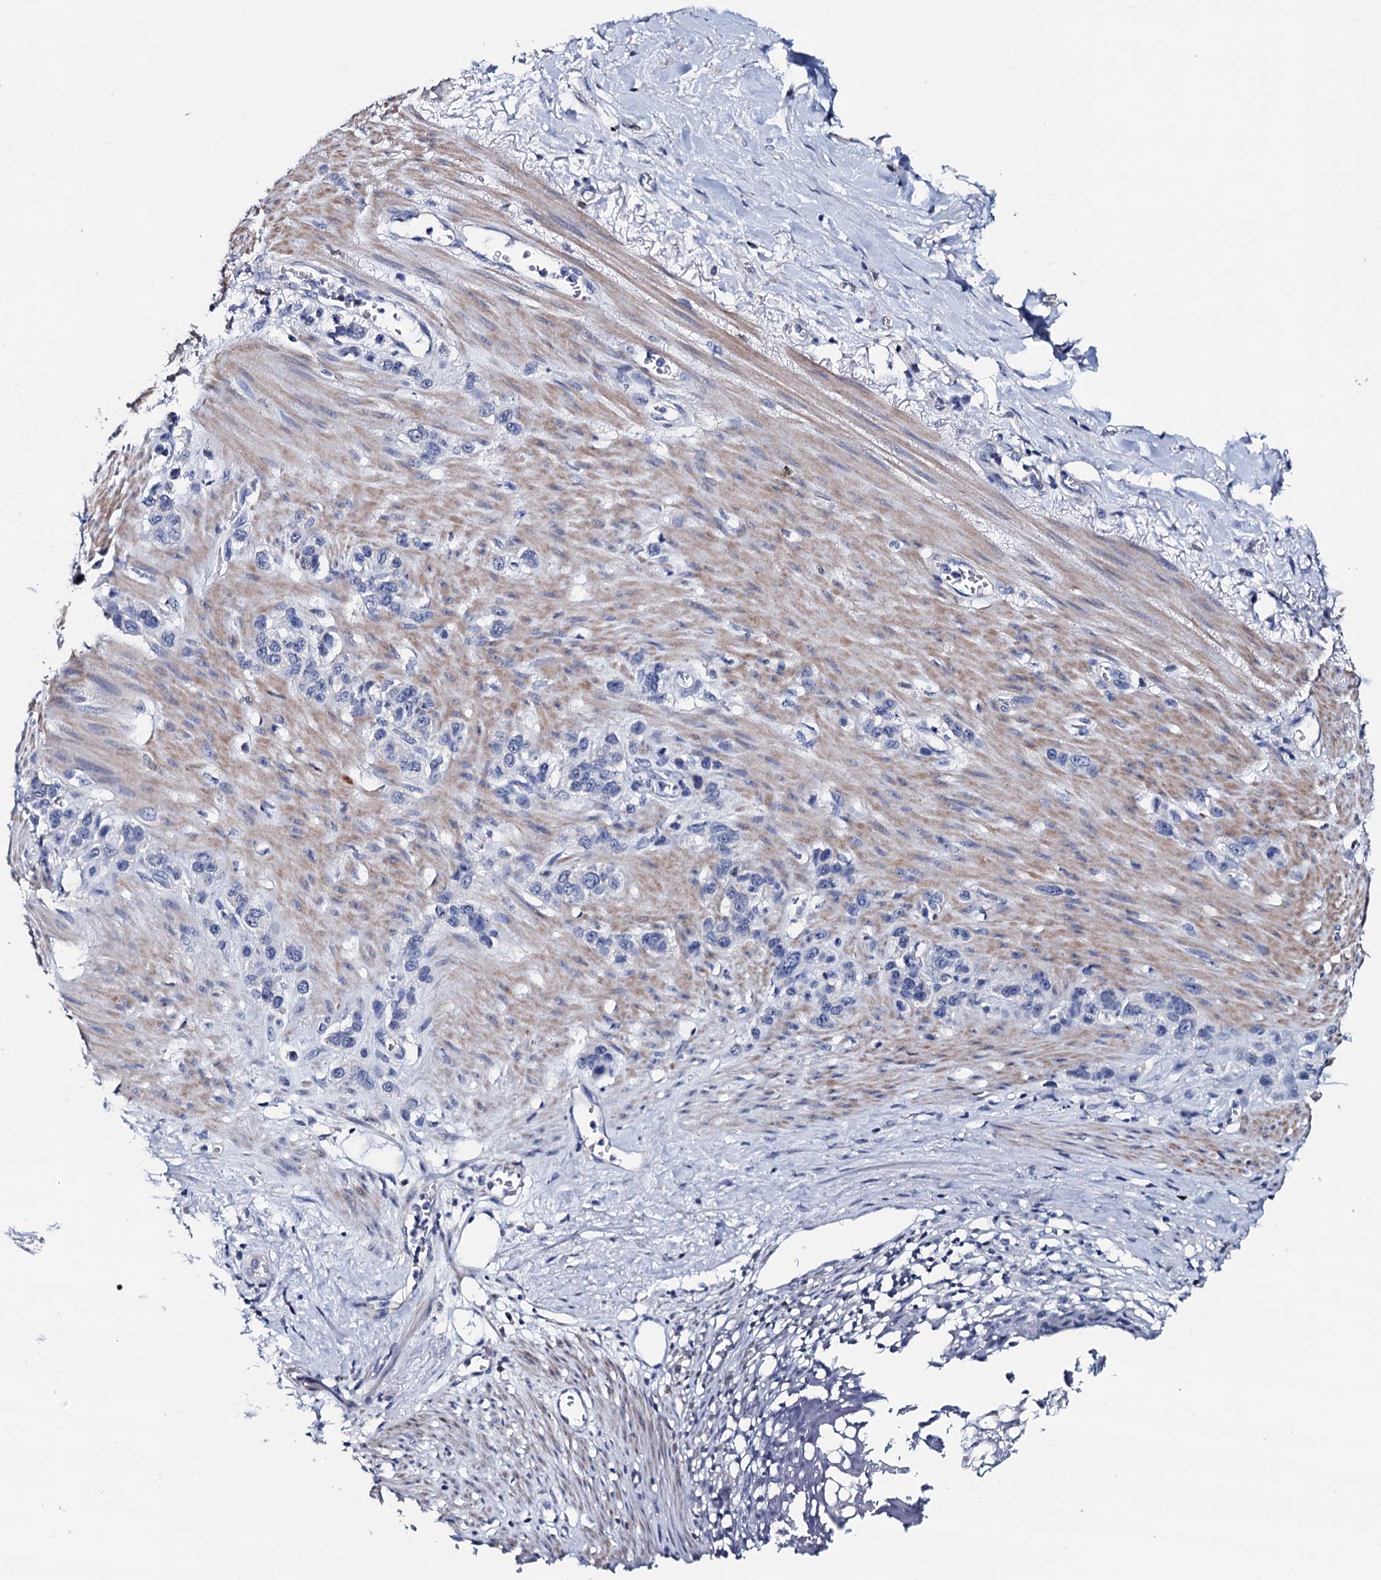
{"staining": {"intensity": "negative", "quantity": "none", "location": "none"}, "tissue": "stomach cancer", "cell_type": "Tumor cells", "image_type": "cancer", "snomed": [{"axis": "morphology", "description": "Adenocarcinoma, NOS"}, {"axis": "morphology", "description": "Adenocarcinoma, High grade"}, {"axis": "topography", "description": "Stomach, upper"}, {"axis": "topography", "description": "Stomach, lower"}], "caption": "This is a image of immunohistochemistry staining of stomach cancer (adenocarcinoma), which shows no staining in tumor cells.", "gene": "NPM2", "patient": {"sex": "female", "age": 65}}